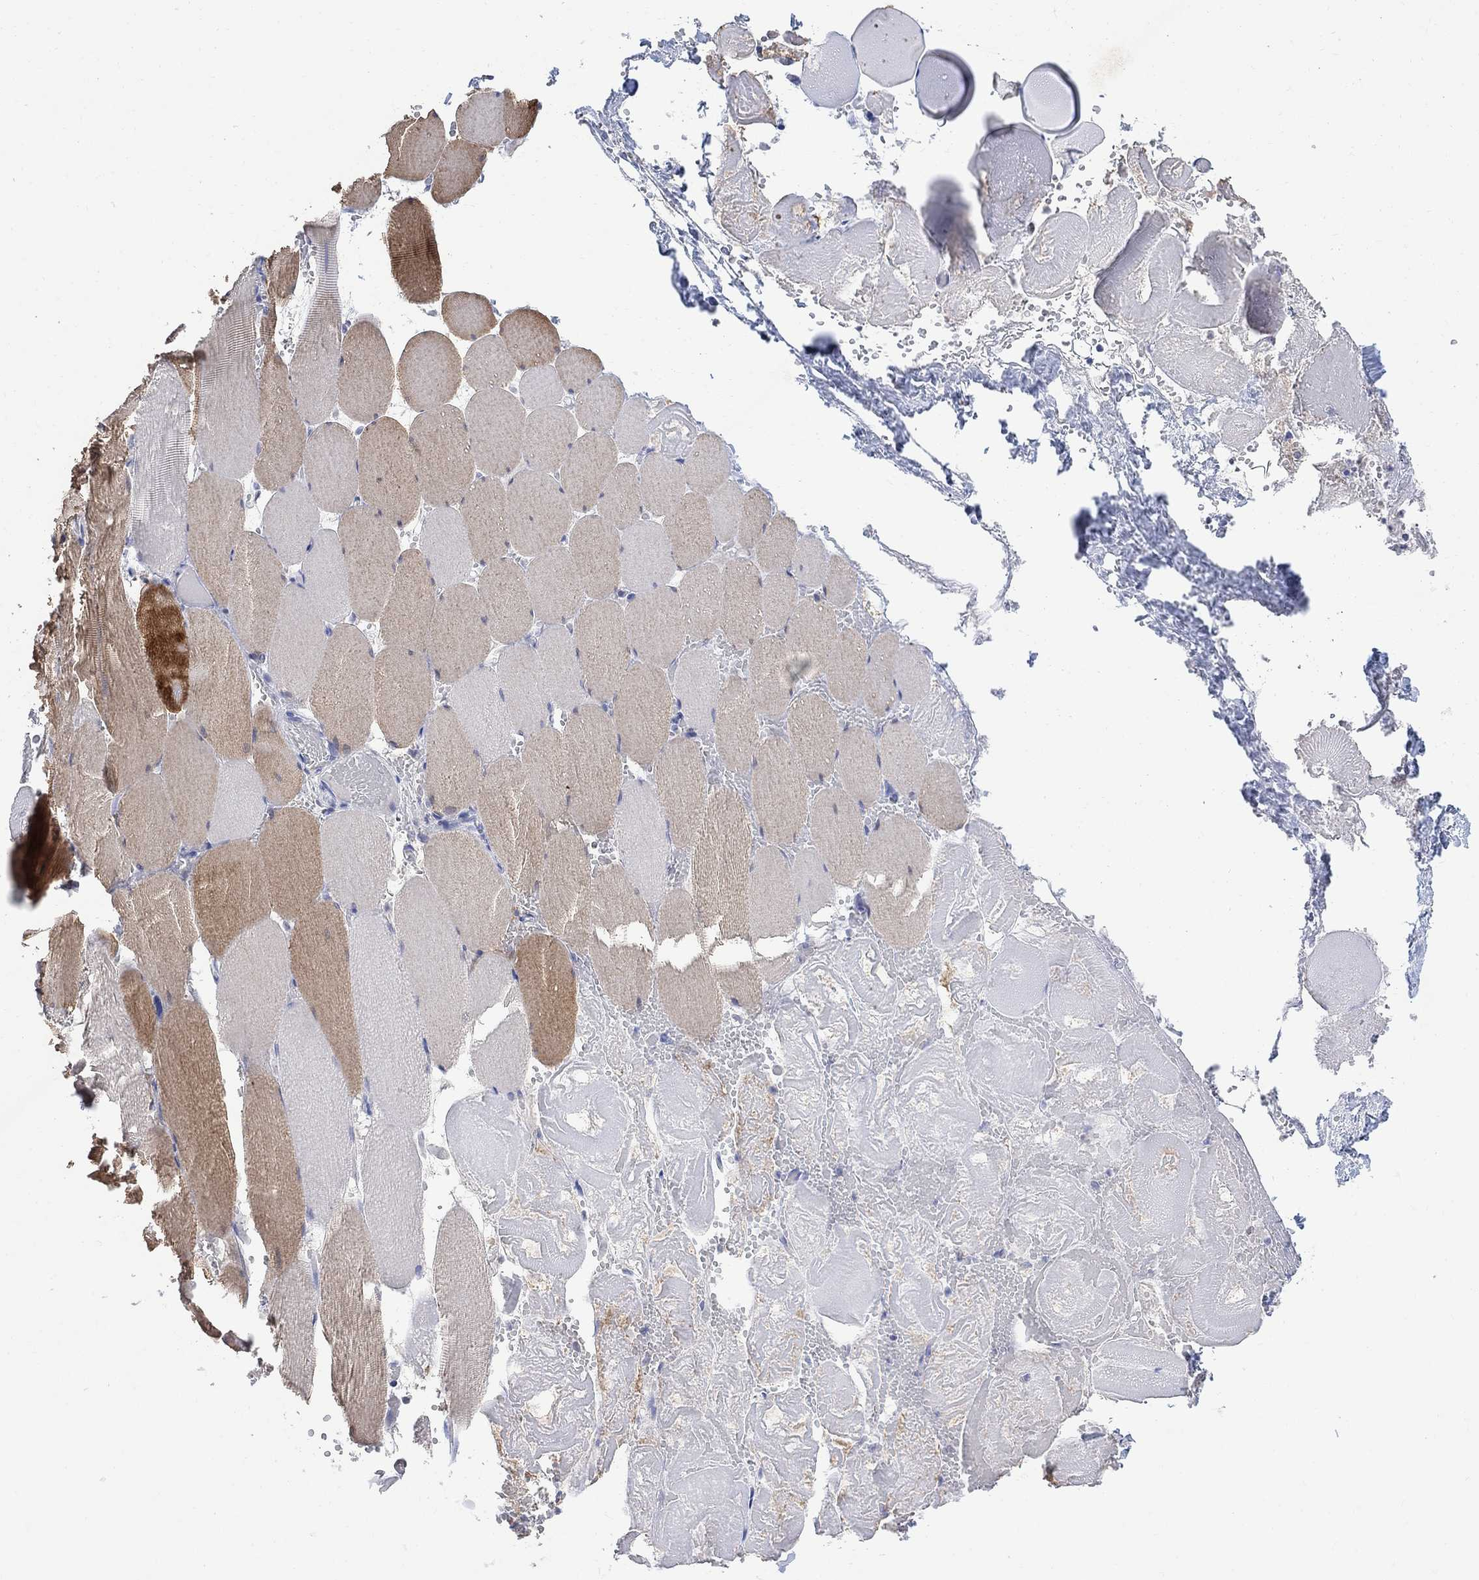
{"staining": {"intensity": "strong", "quantity": "<25%", "location": "cytoplasmic/membranous"}, "tissue": "skeletal muscle", "cell_type": "Myocytes", "image_type": "normal", "snomed": [{"axis": "morphology", "description": "Normal tissue, NOS"}, {"axis": "morphology", "description": "Malignant melanoma, Metastatic site"}, {"axis": "topography", "description": "Skeletal muscle"}], "caption": "High-magnification brightfield microscopy of normal skeletal muscle stained with DAB (3,3'-diaminobenzidine) (brown) and counterstained with hematoxylin (blue). myocytes exhibit strong cytoplasmic/membranous expression is appreciated in about<25% of cells. Using DAB (brown) and hematoxylin (blue) stains, captured at high magnification using brightfield microscopy.", "gene": "FBP2", "patient": {"sex": "male", "age": 50}}